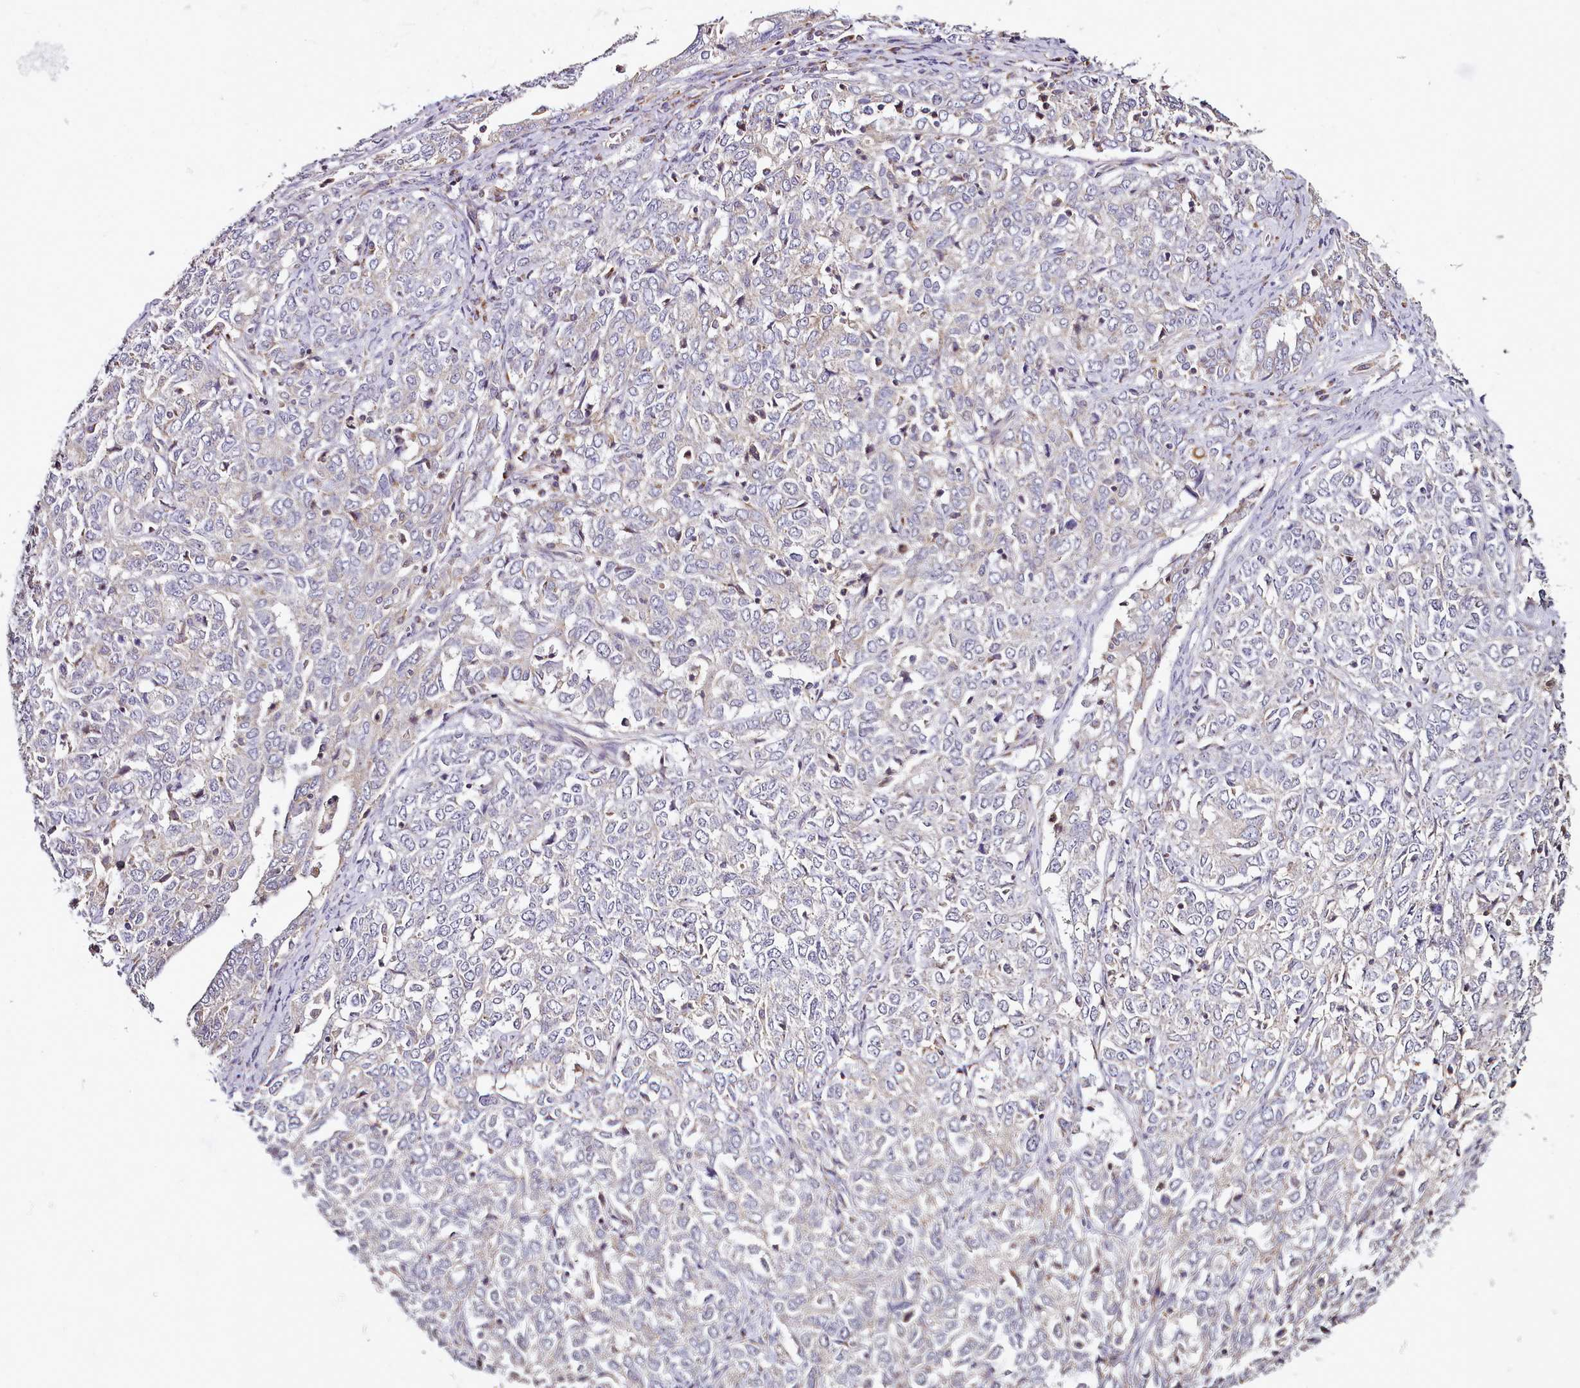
{"staining": {"intensity": "negative", "quantity": "none", "location": "none"}, "tissue": "ovarian cancer", "cell_type": "Tumor cells", "image_type": "cancer", "snomed": [{"axis": "morphology", "description": "Carcinoma, endometroid"}, {"axis": "topography", "description": "Ovary"}], "caption": "IHC photomicrograph of human endometroid carcinoma (ovarian) stained for a protein (brown), which displays no expression in tumor cells. The staining was performed using DAB to visualize the protein expression in brown, while the nuclei were stained in blue with hematoxylin (Magnification: 20x).", "gene": "ACSS1", "patient": {"sex": "female", "age": 62}}